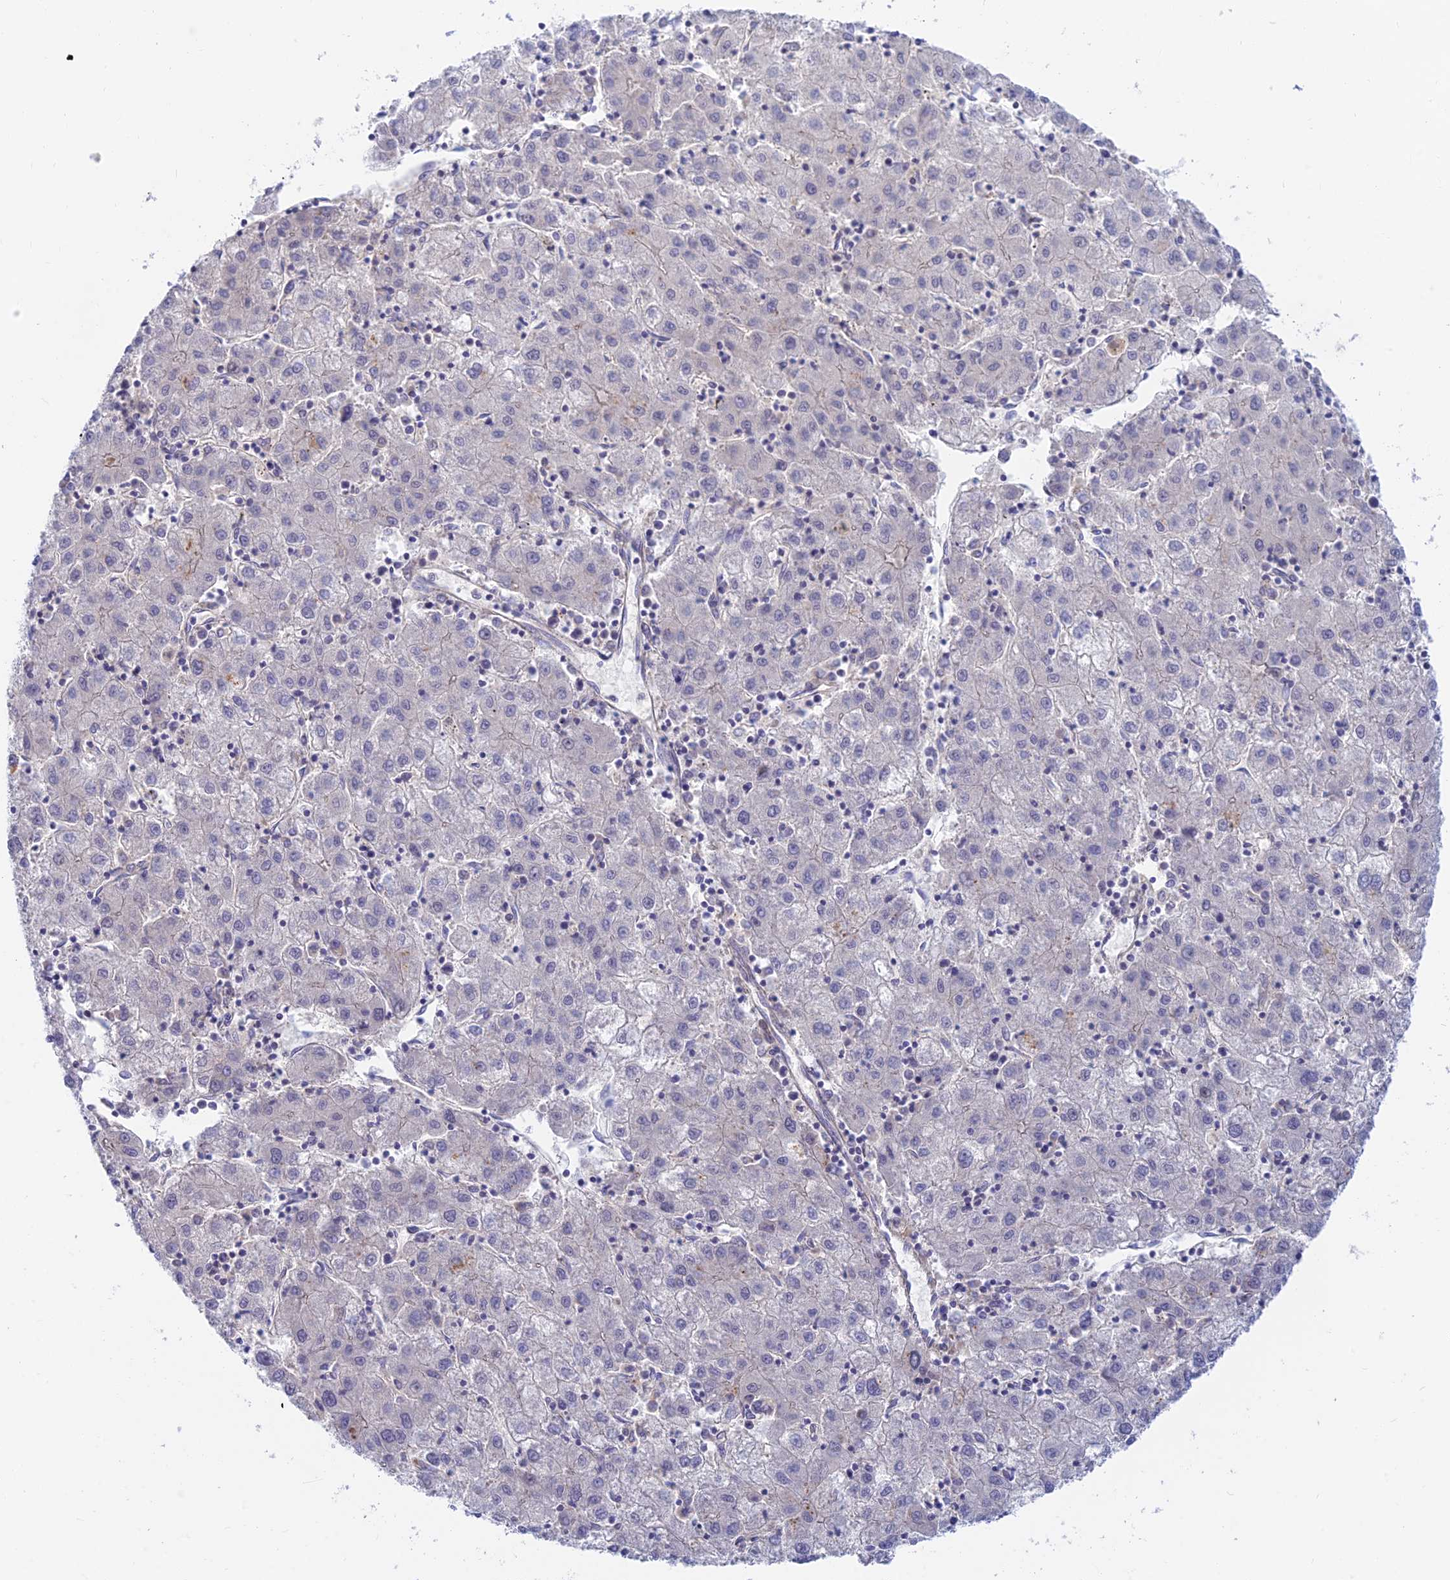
{"staining": {"intensity": "negative", "quantity": "none", "location": "none"}, "tissue": "liver cancer", "cell_type": "Tumor cells", "image_type": "cancer", "snomed": [{"axis": "morphology", "description": "Carcinoma, Hepatocellular, NOS"}, {"axis": "topography", "description": "Liver"}], "caption": "High power microscopy photomicrograph of an IHC photomicrograph of liver cancer (hepatocellular carcinoma), revealing no significant positivity in tumor cells.", "gene": "KCNAB1", "patient": {"sex": "male", "age": 72}}